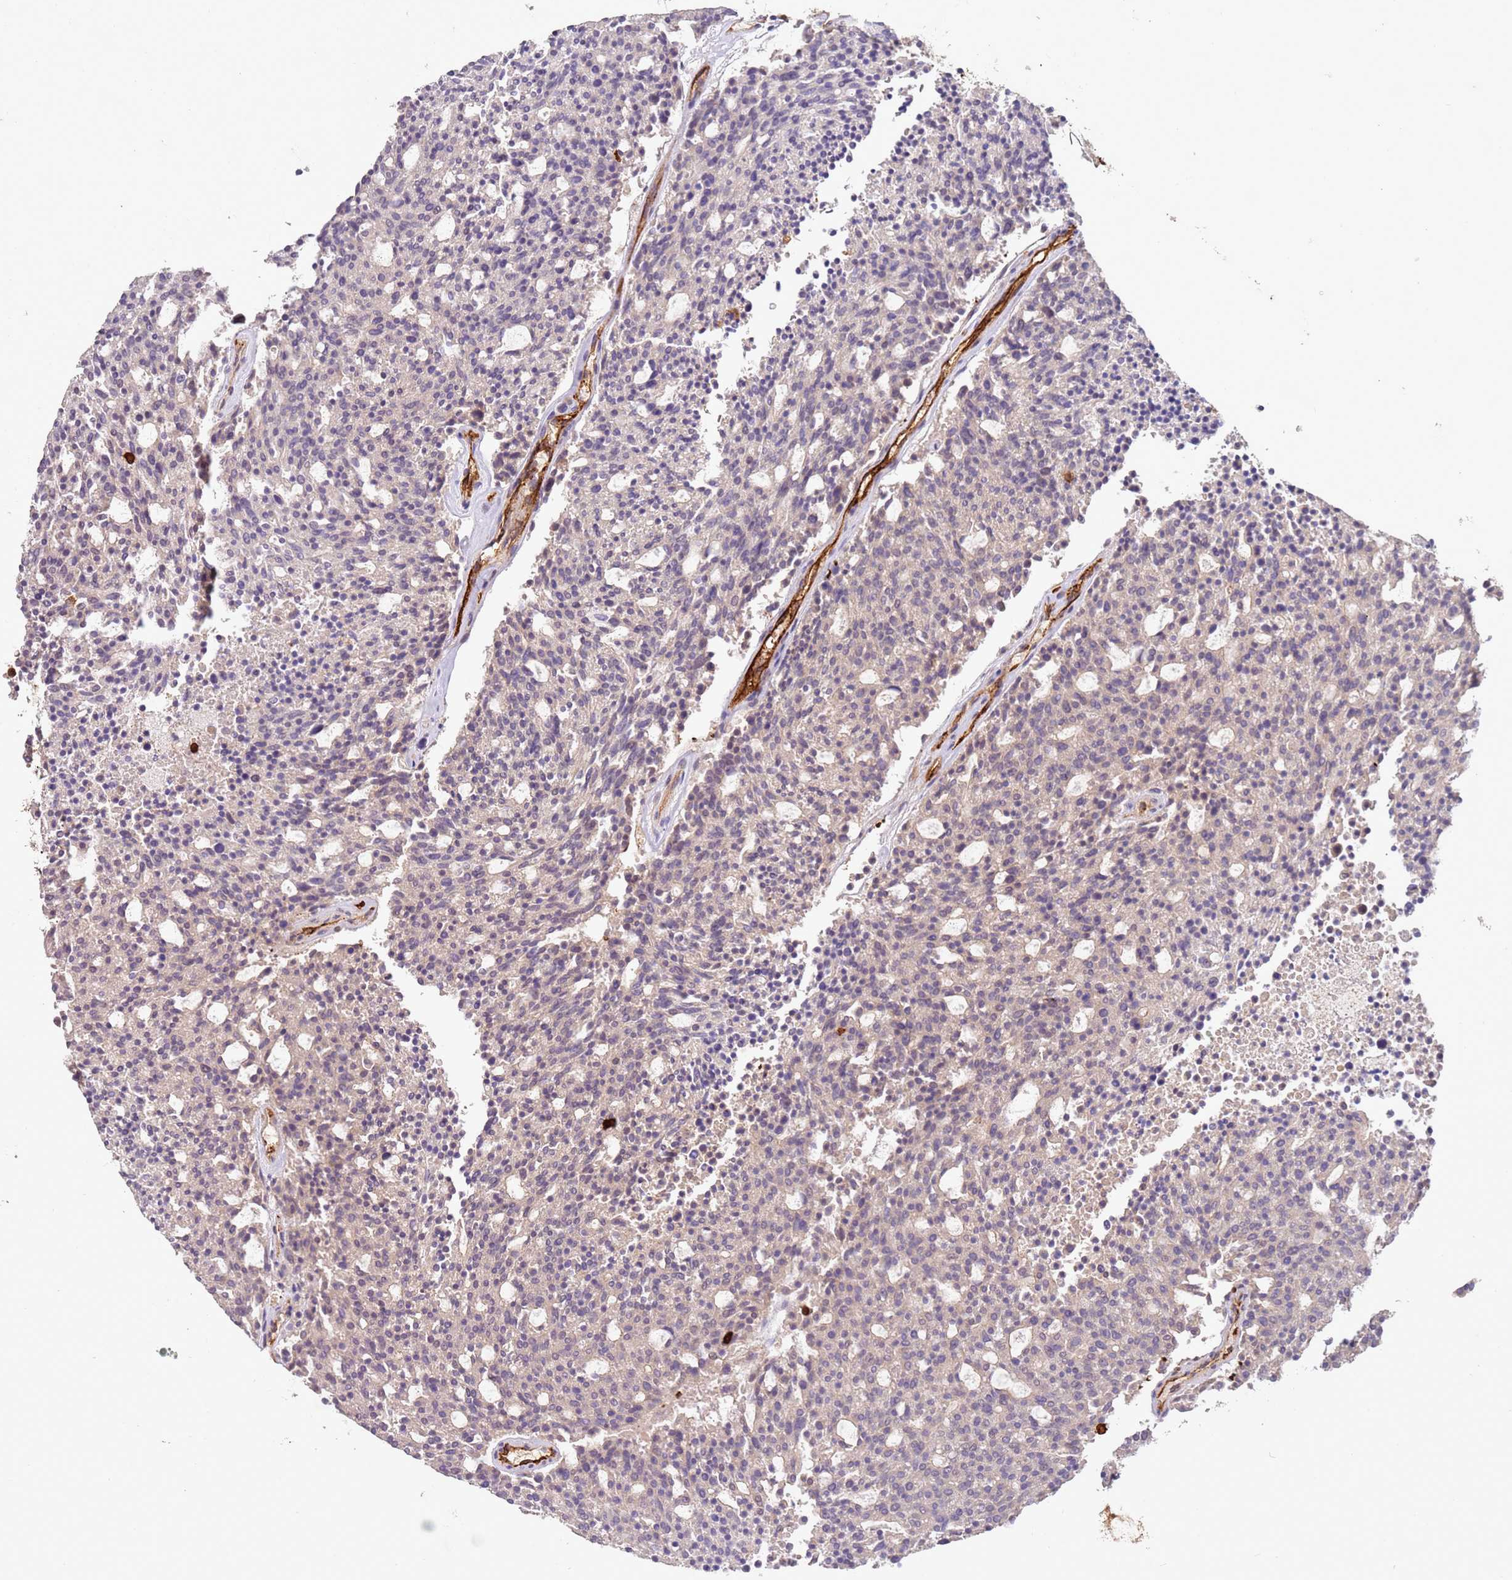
{"staining": {"intensity": "negative", "quantity": "none", "location": "none"}, "tissue": "carcinoid", "cell_type": "Tumor cells", "image_type": "cancer", "snomed": [{"axis": "morphology", "description": "Carcinoid, malignant, NOS"}, {"axis": "topography", "description": "Pancreas"}], "caption": "Micrograph shows no protein expression in tumor cells of carcinoid (malignant) tissue.", "gene": "OR6P1", "patient": {"sex": "female", "age": 54}}